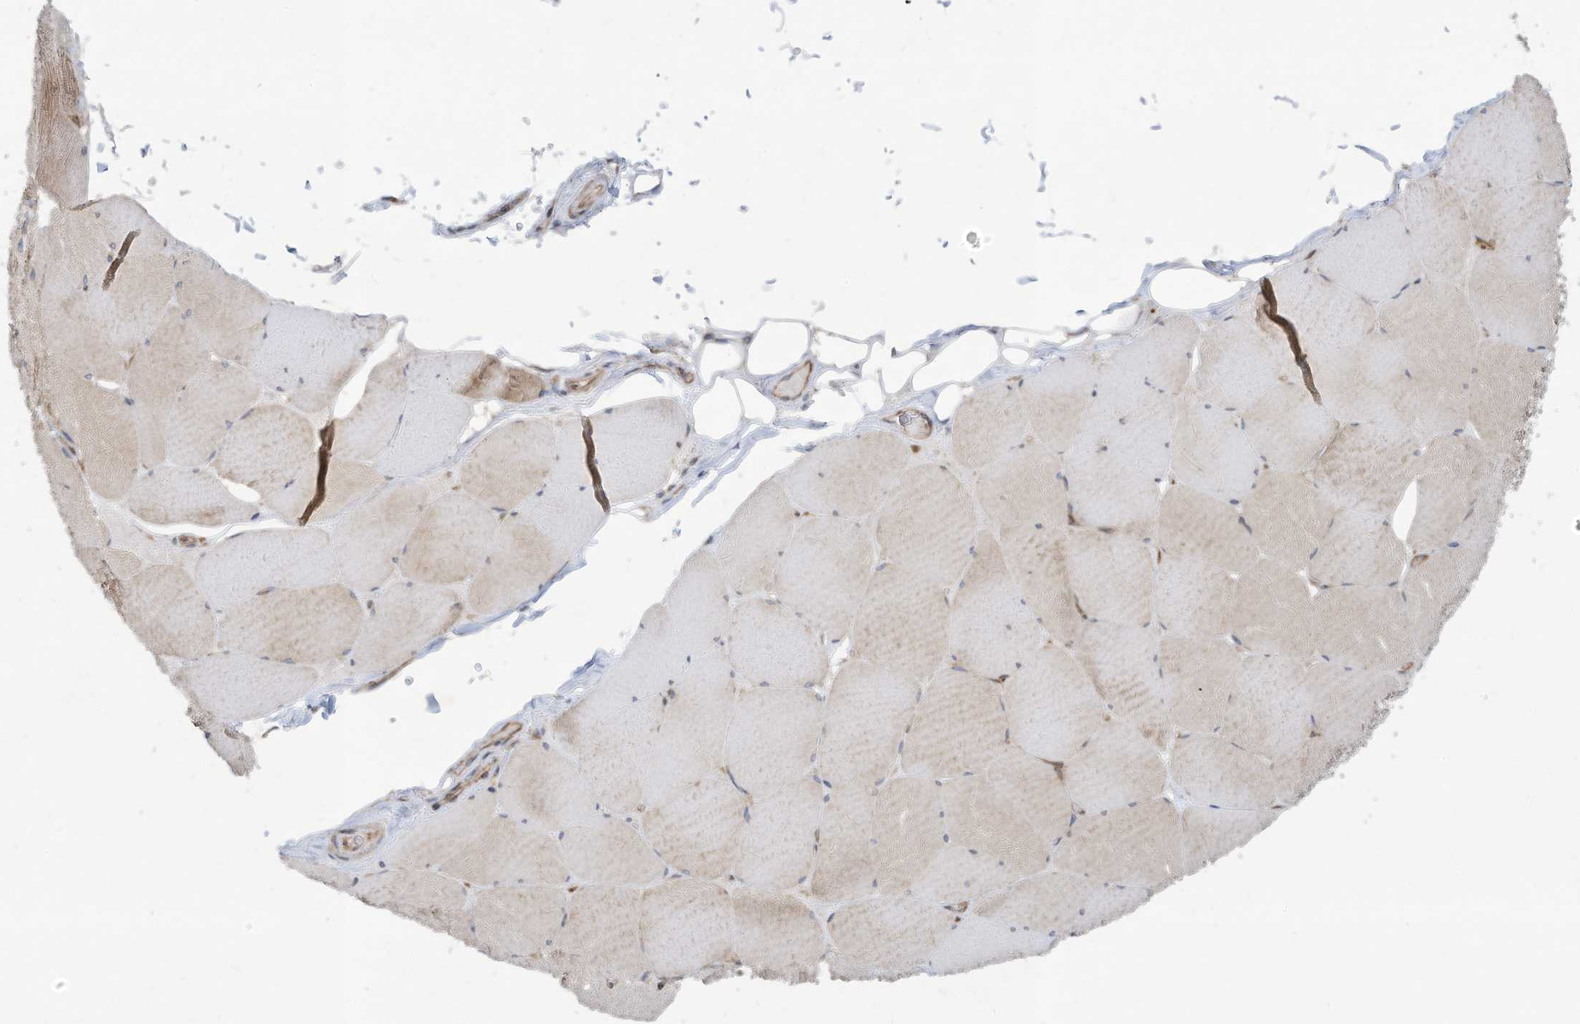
{"staining": {"intensity": "moderate", "quantity": "25%-75%", "location": "cytoplasmic/membranous"}, "tissue": "skeletal muscle", "cell_type": "Myocytes", "image_type": "normal", "snomed": [{"axis": "morphology", "description": "Normal tissue, NOS"}, {"axis": "topography", "description": "Skeletal muscle"}, {"axis": "topography", "description": "Head-Neck"}], "caption": "Skeletal muscle stained for a protein (brown) displays moderate cytoplasmic/membranous positive positivity in approximately 25%-75% of myocytes.", "gene": "USE1", "patient": {"sex": "male", "age": 66}}